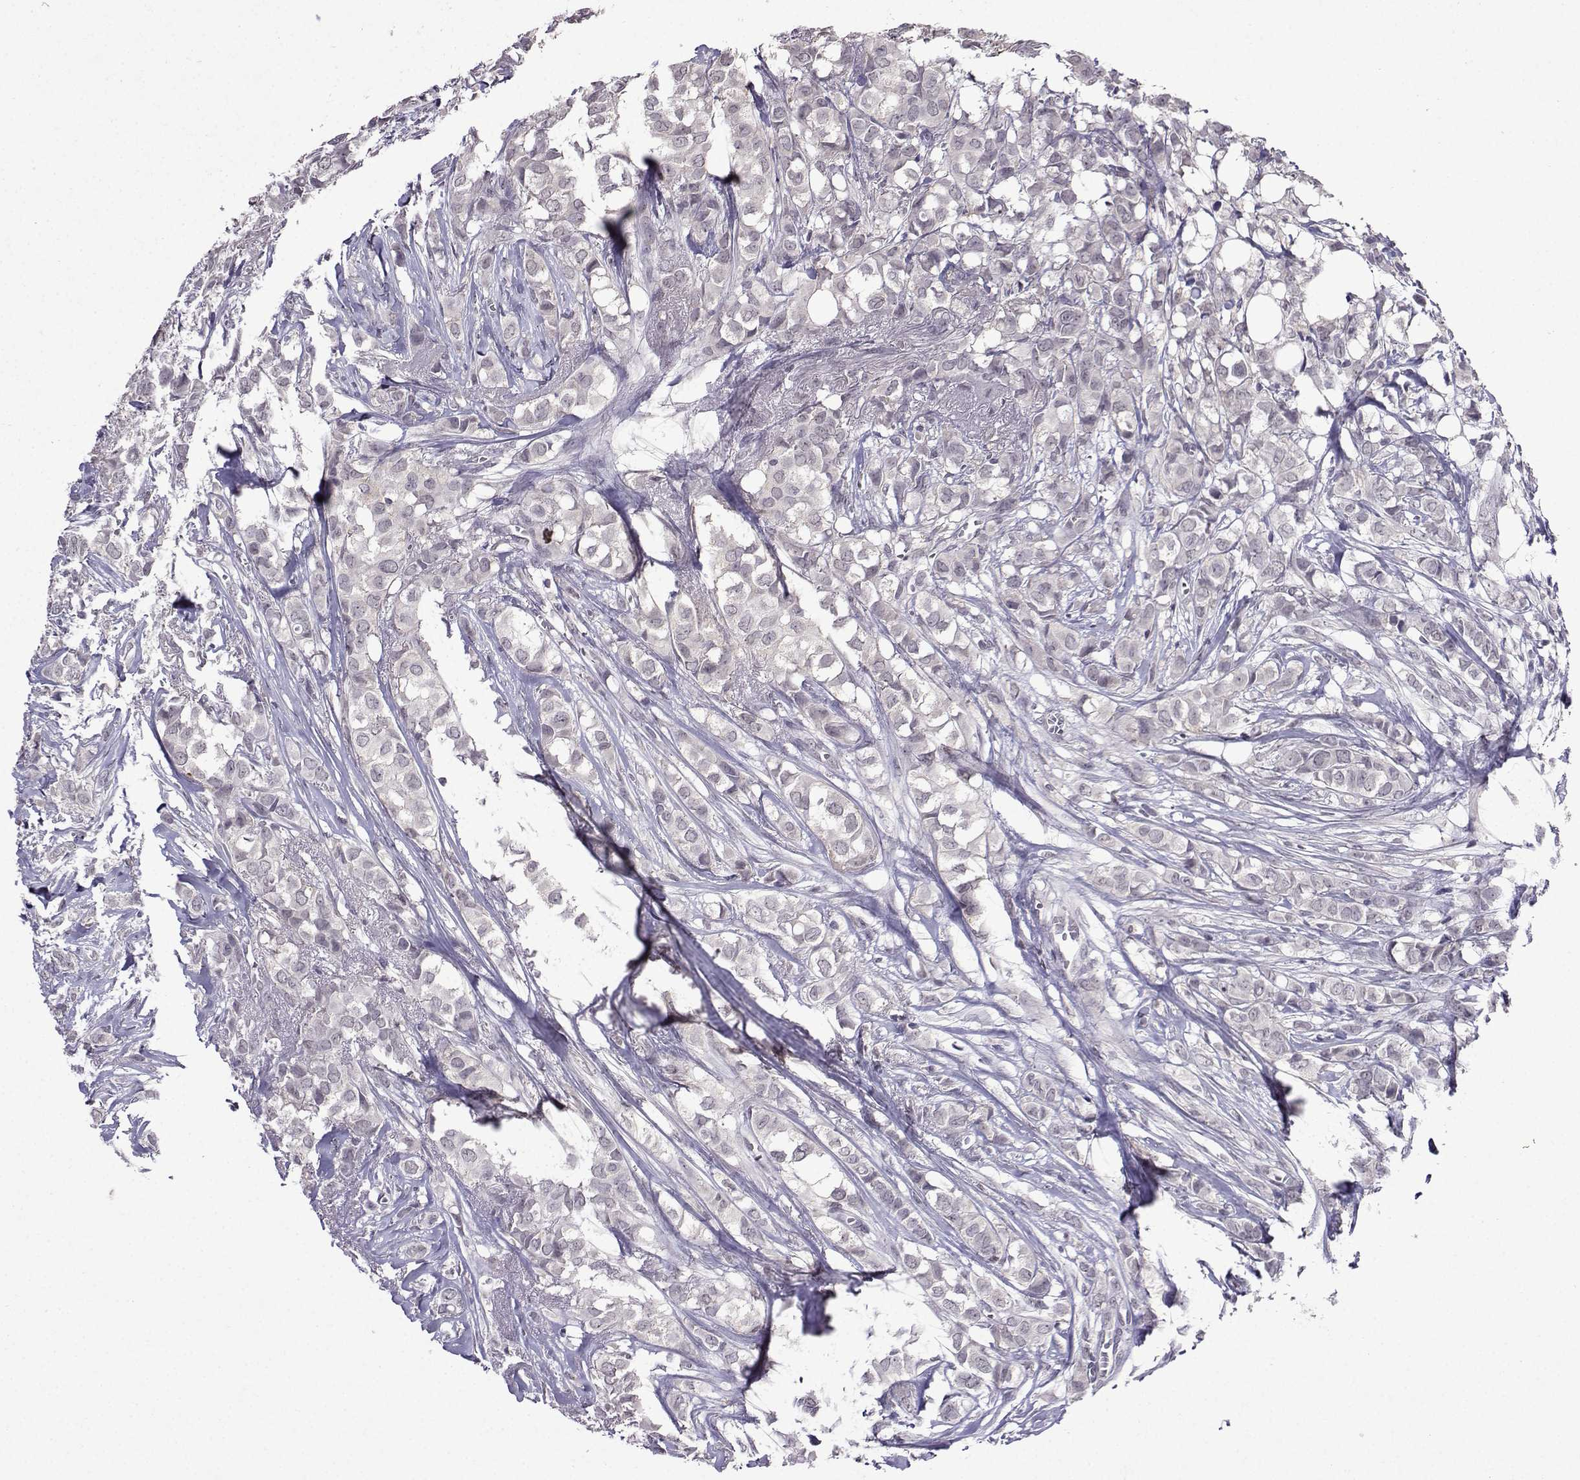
{"staining": {"intensity": "negative", "quantity": "none", "location": "none"}, "tissue": "breast cancer", "cell_type": "Tumor cells", "image_type": "cancer", "snomed": [{"axis": "morphology", "description": "Duct carcinoma"}, {"axis": "topography", "description": "Breast"}], "caption": "This histopathology image is of breast cancer stained with immunohistochemistry (IHC) to label a protein in brown with the nuclei are counter-stained blue. There is no positivity in tumor cells. (Stains: DAB (3,3'-diaminobenzidine) immunohistochemistry (IHC) with hematoxylin counter stain, Microscopy: brightfield microscopy at high magnification).", "gene": "CCL28", "patient": {"sex": "female", "age": 85}}